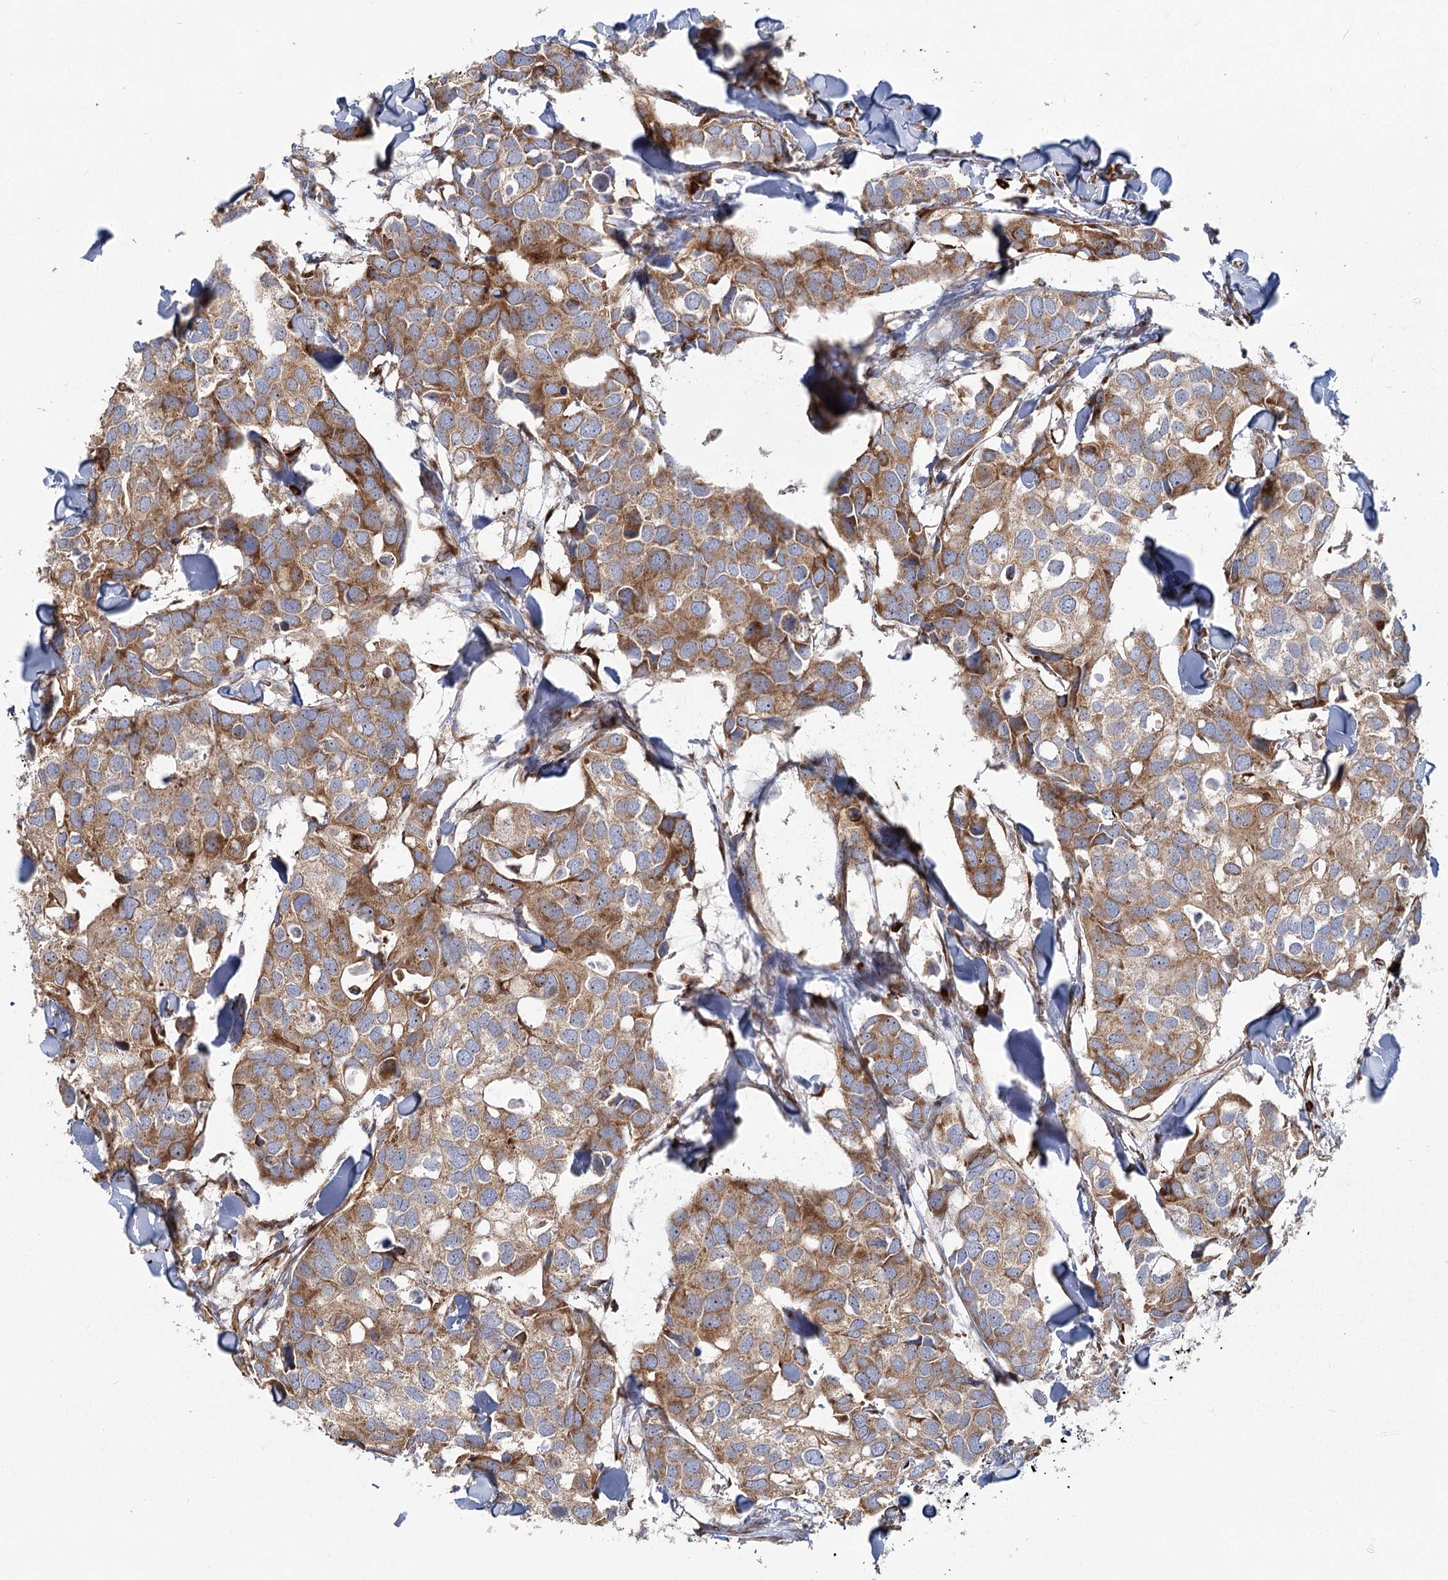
{"staining": {"intensity": "moderate", "quantity": ">75%", "location": "cytoplasmic/membranous"}, "tissue": "breast cancer", "cell_type": "Tumor cells", "image_type": "cancer", "snomed": [{"axis": "morphology", "description": "Duct carcinoma"}, {"axis": "topography", "description": "Breast"}], "caption": "Human breast cancer (infiltrating ductal carcinoma) stained for a protein (brown) displays moderate cytoplasmic/membranous positive expression in approximately >75% of tumor cells.", "gene": "HARS2", "patient": {"sex": "female", "age": 83}}